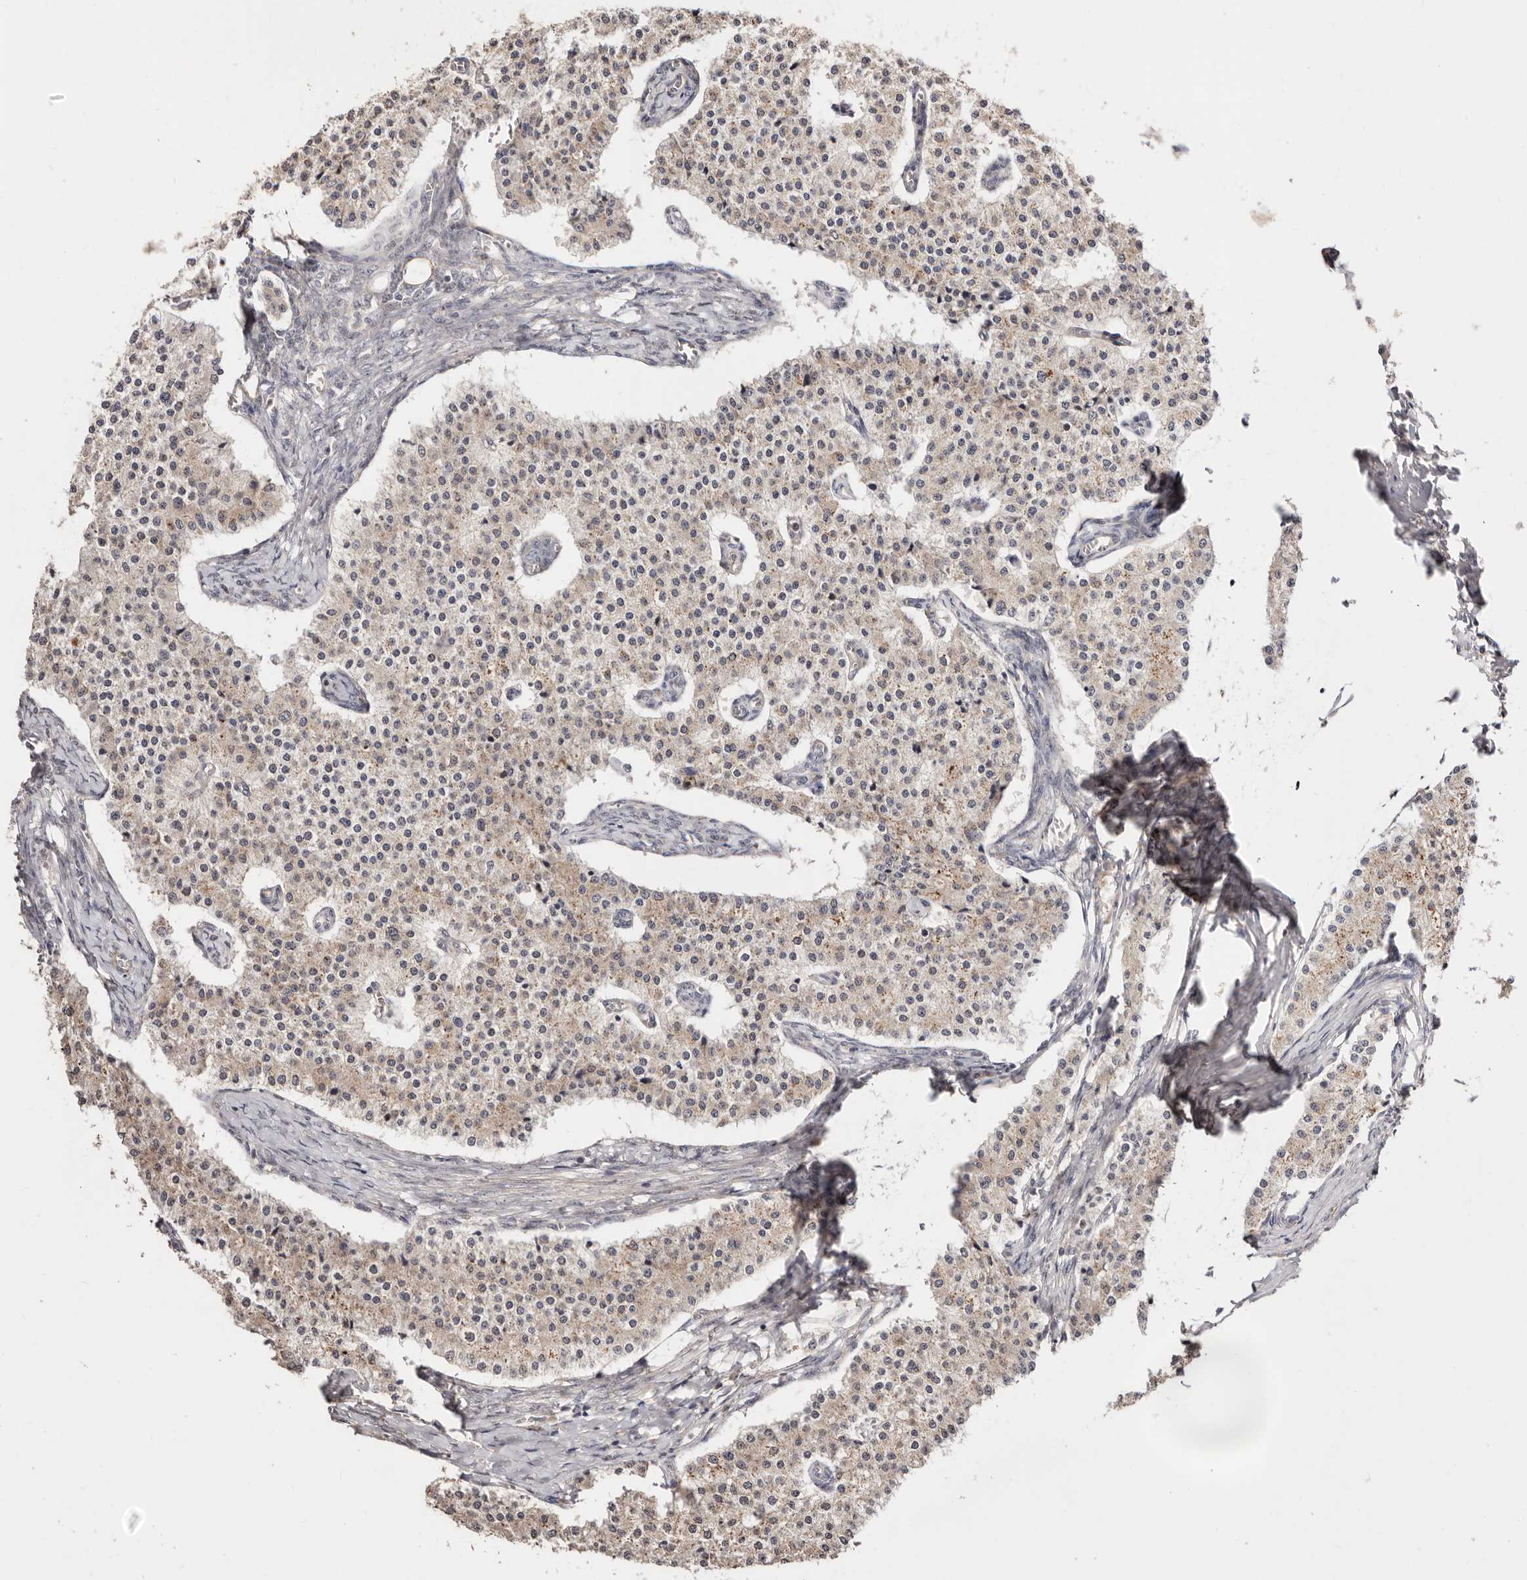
{"staining": {"intensity": "weak", "quantity": "<25%", "location": "cytoplasmic/membranous"}, "tissue": "carcinoid", "cell_type": "Tumor cells", "image_type": "cancer", "snomed": [{"axis": "morphology", "description": "Carcinoid, malignant, NOS"}, {"axis": "topography", "description": "Colon"}], "caption": "A photomicrograph of human malignant carcinoid is negative for staining in tumor cells.", "gene": "APOL6", "patient": {"sex": "female", "age": 52}}